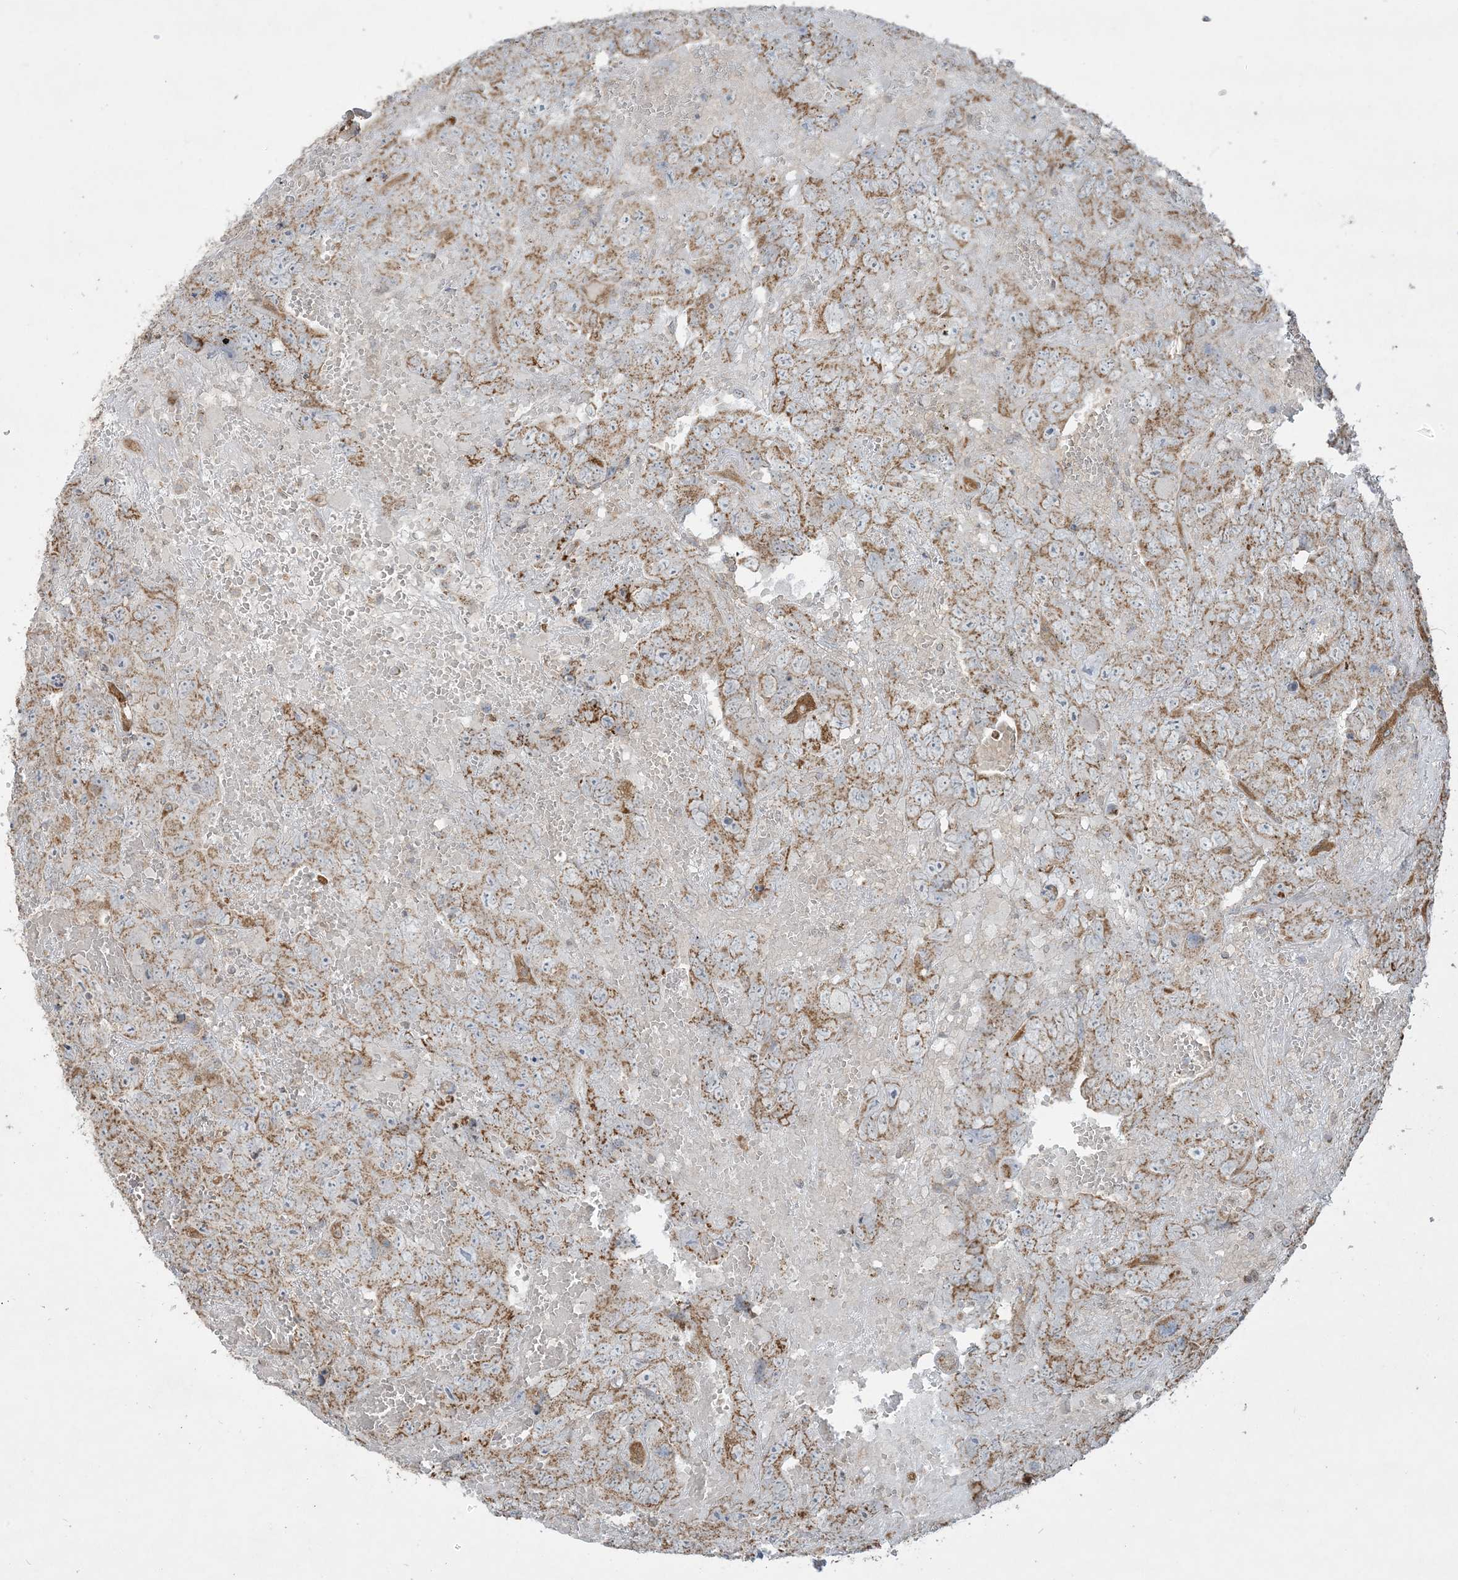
{"staining": {"intensity": "moderate", "quantity": ">75%", "location": "cytoplasmic/membranous"}, "tissue": "testis cancer", "cell_type": "Tumor cells", "image_type": "cancer", "snomed": [{"axis": "morphology", "description": "Carcinoma, Embryonal, NOS"}, {"axis": "topography", "description": "Testis"}], "caption": "Immunohistochemistry (IHC) image of human testis cancer (embryonal carcinoma) stained for a protein (brown), which exhibits medium levels of moderate cytoplasmic/membranous expression in about >75% of tumor cells.", "gene": "PPM1F", "patient": {"sex": "male", "age": 45}}